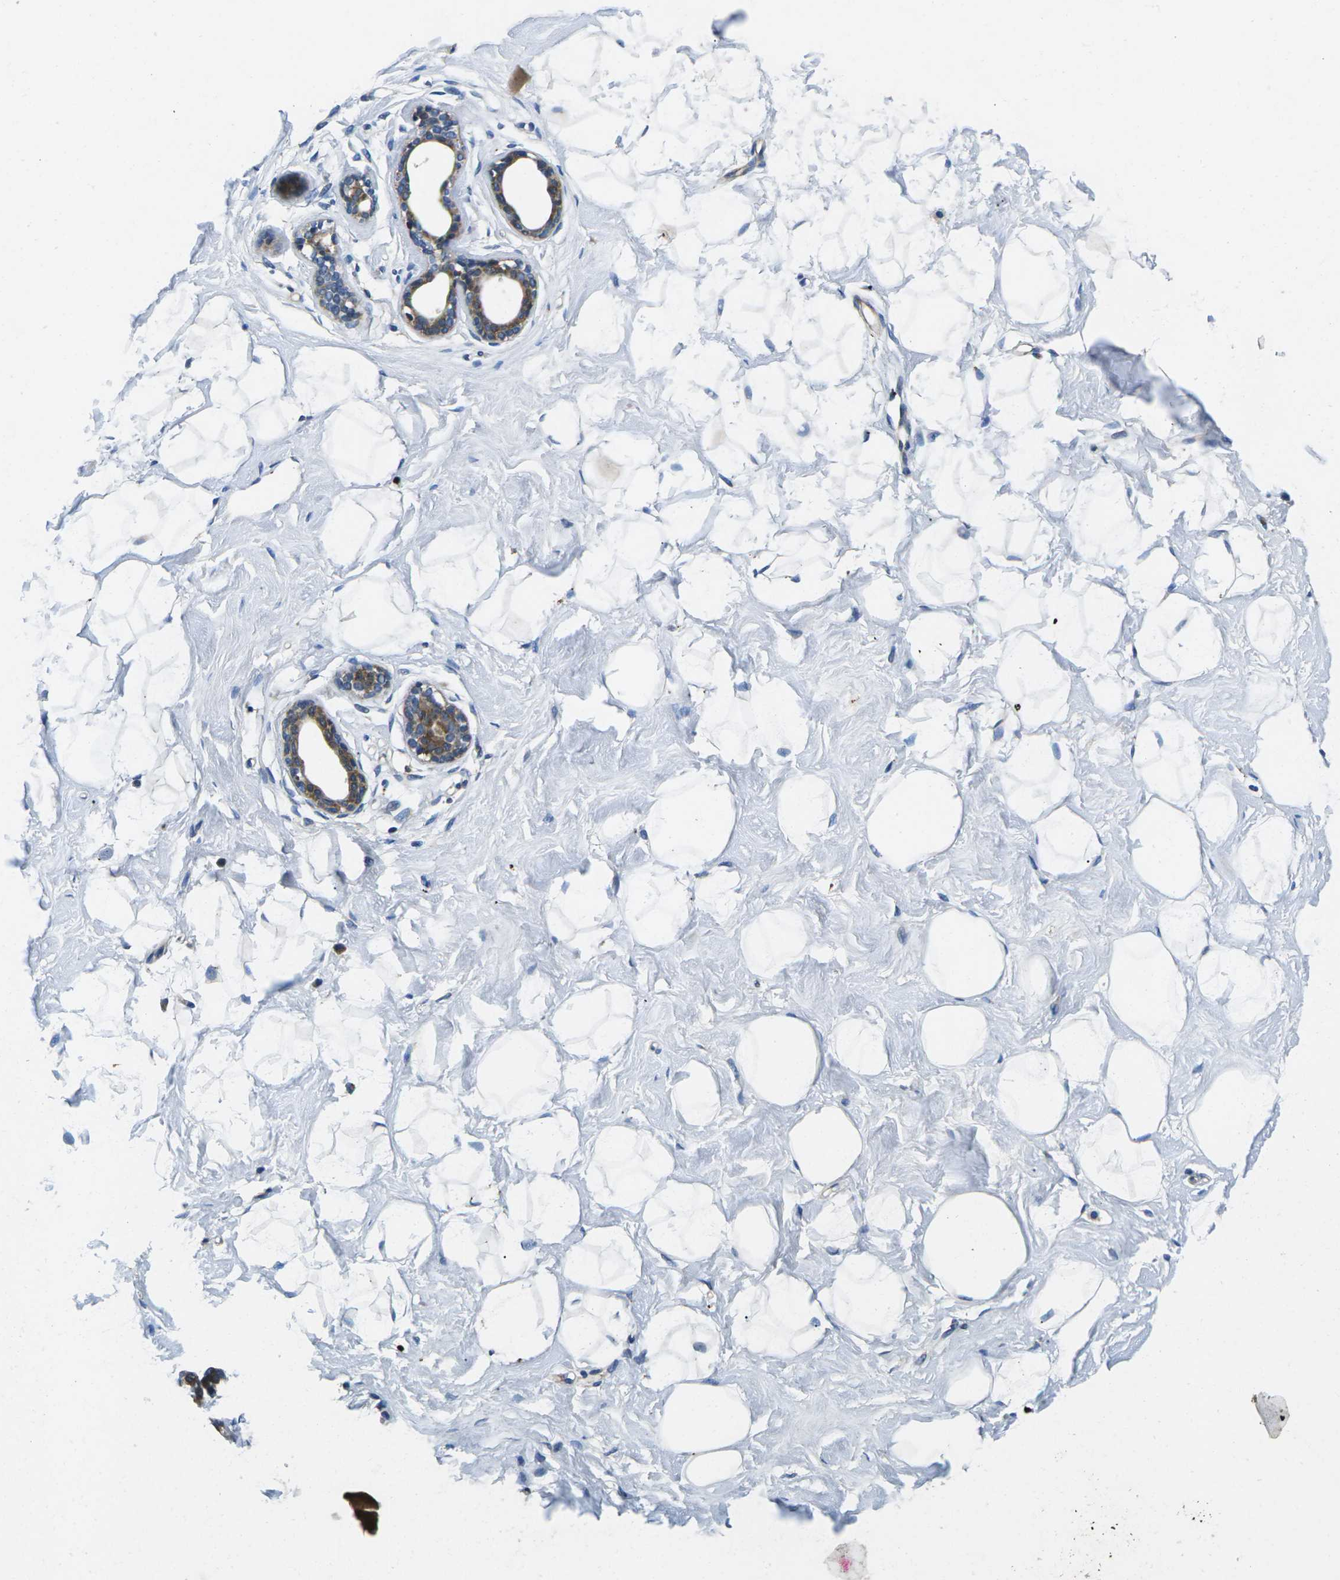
{"staining": {"intensity": "negative", "quantity": "none", "location": "none"}, "tissue": "breast", "cell_type": "Adipocytes", "image_type": "normal", "snomed": [{"axis": "morphology", "description": "Normal tissue, NOS"}, {"axis": "topography", "description": "Breast"}], "caption": "Breast was stained to show a protein in brown. There is no significant expression in adipocytes. (DAB immunohistochemistry, high magnification).", "gene": "PLCE1", "patient": {"sex": "female", "age": 23}}